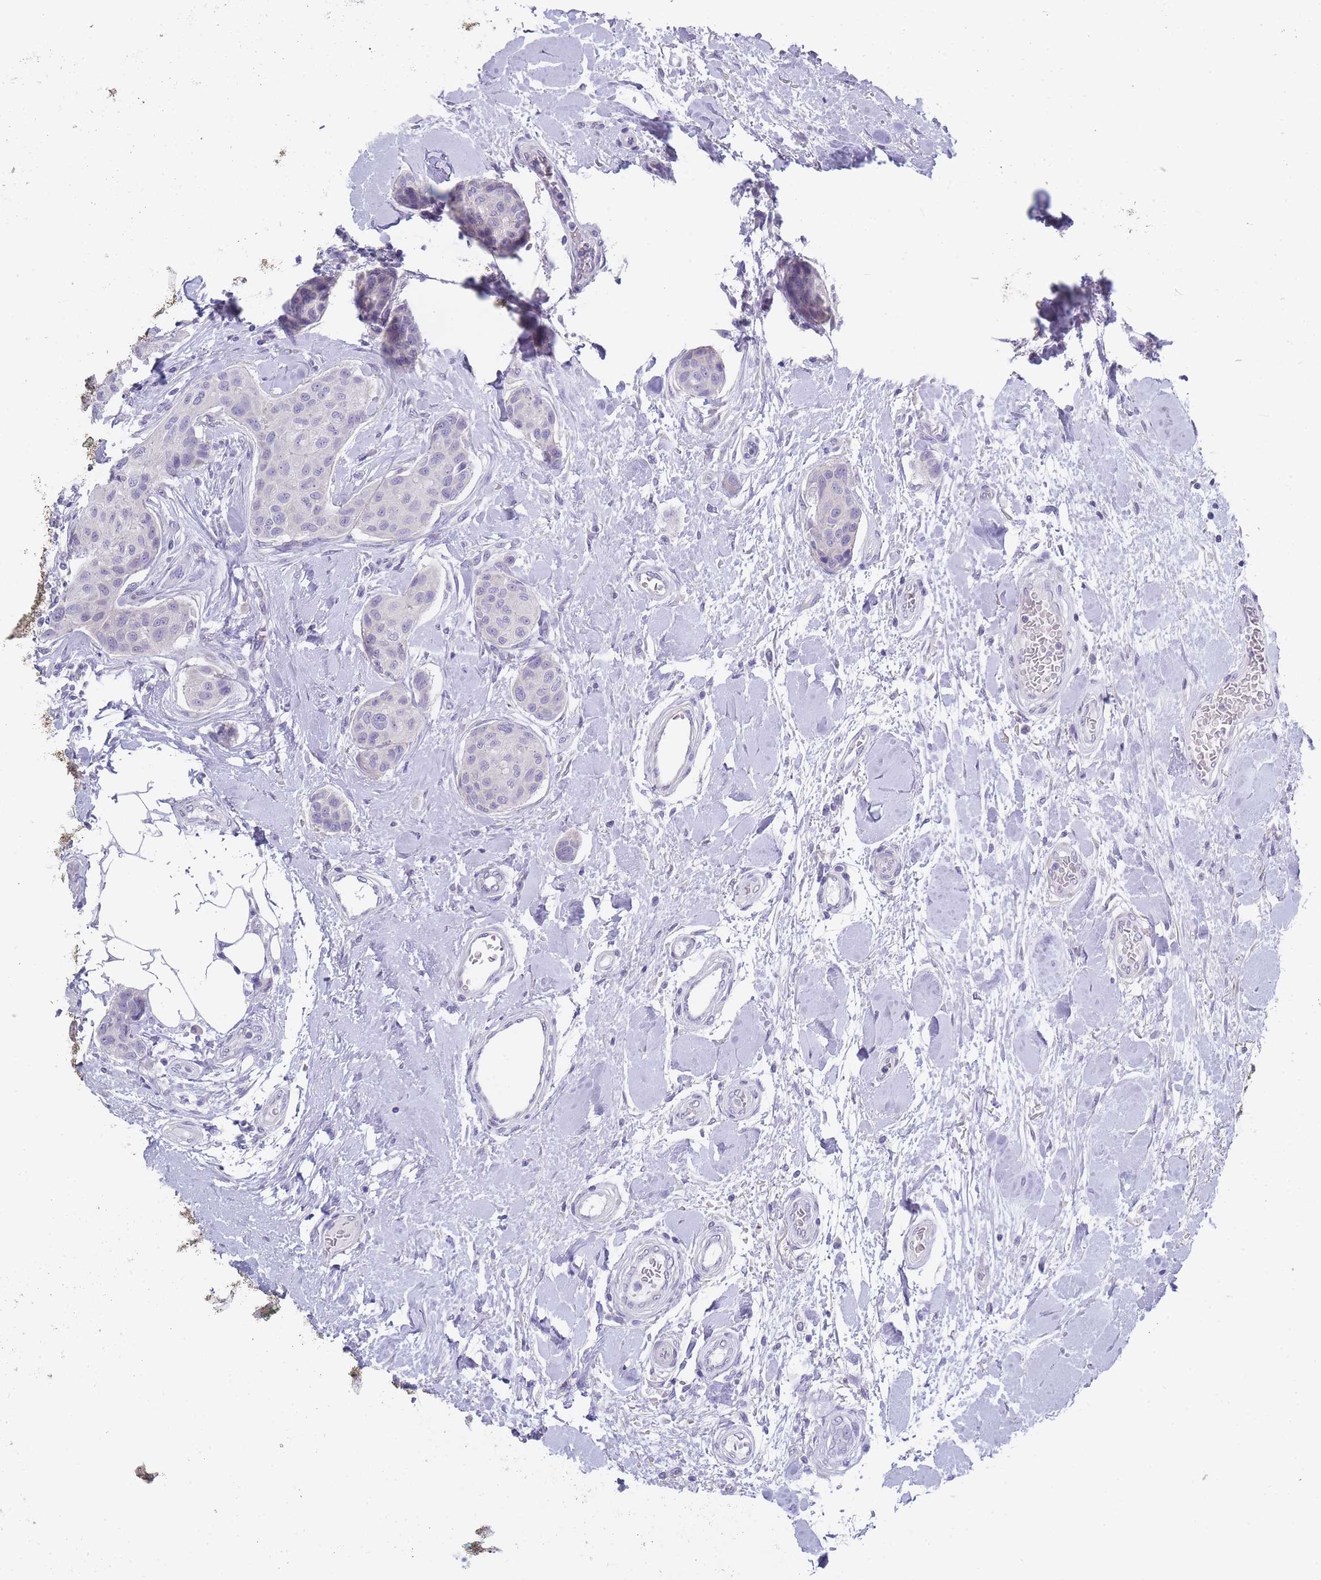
{"staining": {"intensity": "negative", "quantity": "none", "location": "none"}, "tissue": "breast cancer", "cell_type": "Tumor cells", "image_type": "cancer", "snomed": [{"axis": "morphology", "description": "Duct carcinoma"}, {"axis": "topography", "description": "Breast"}, {"axis": "topography", "description": "Lymph node"}], "caption": "There is no significant positivity in tumor cells of breast cancer (invasive ductal carcinoma).", "gene": "PIGU", "patient": {"sex": "female", "age": 80}}